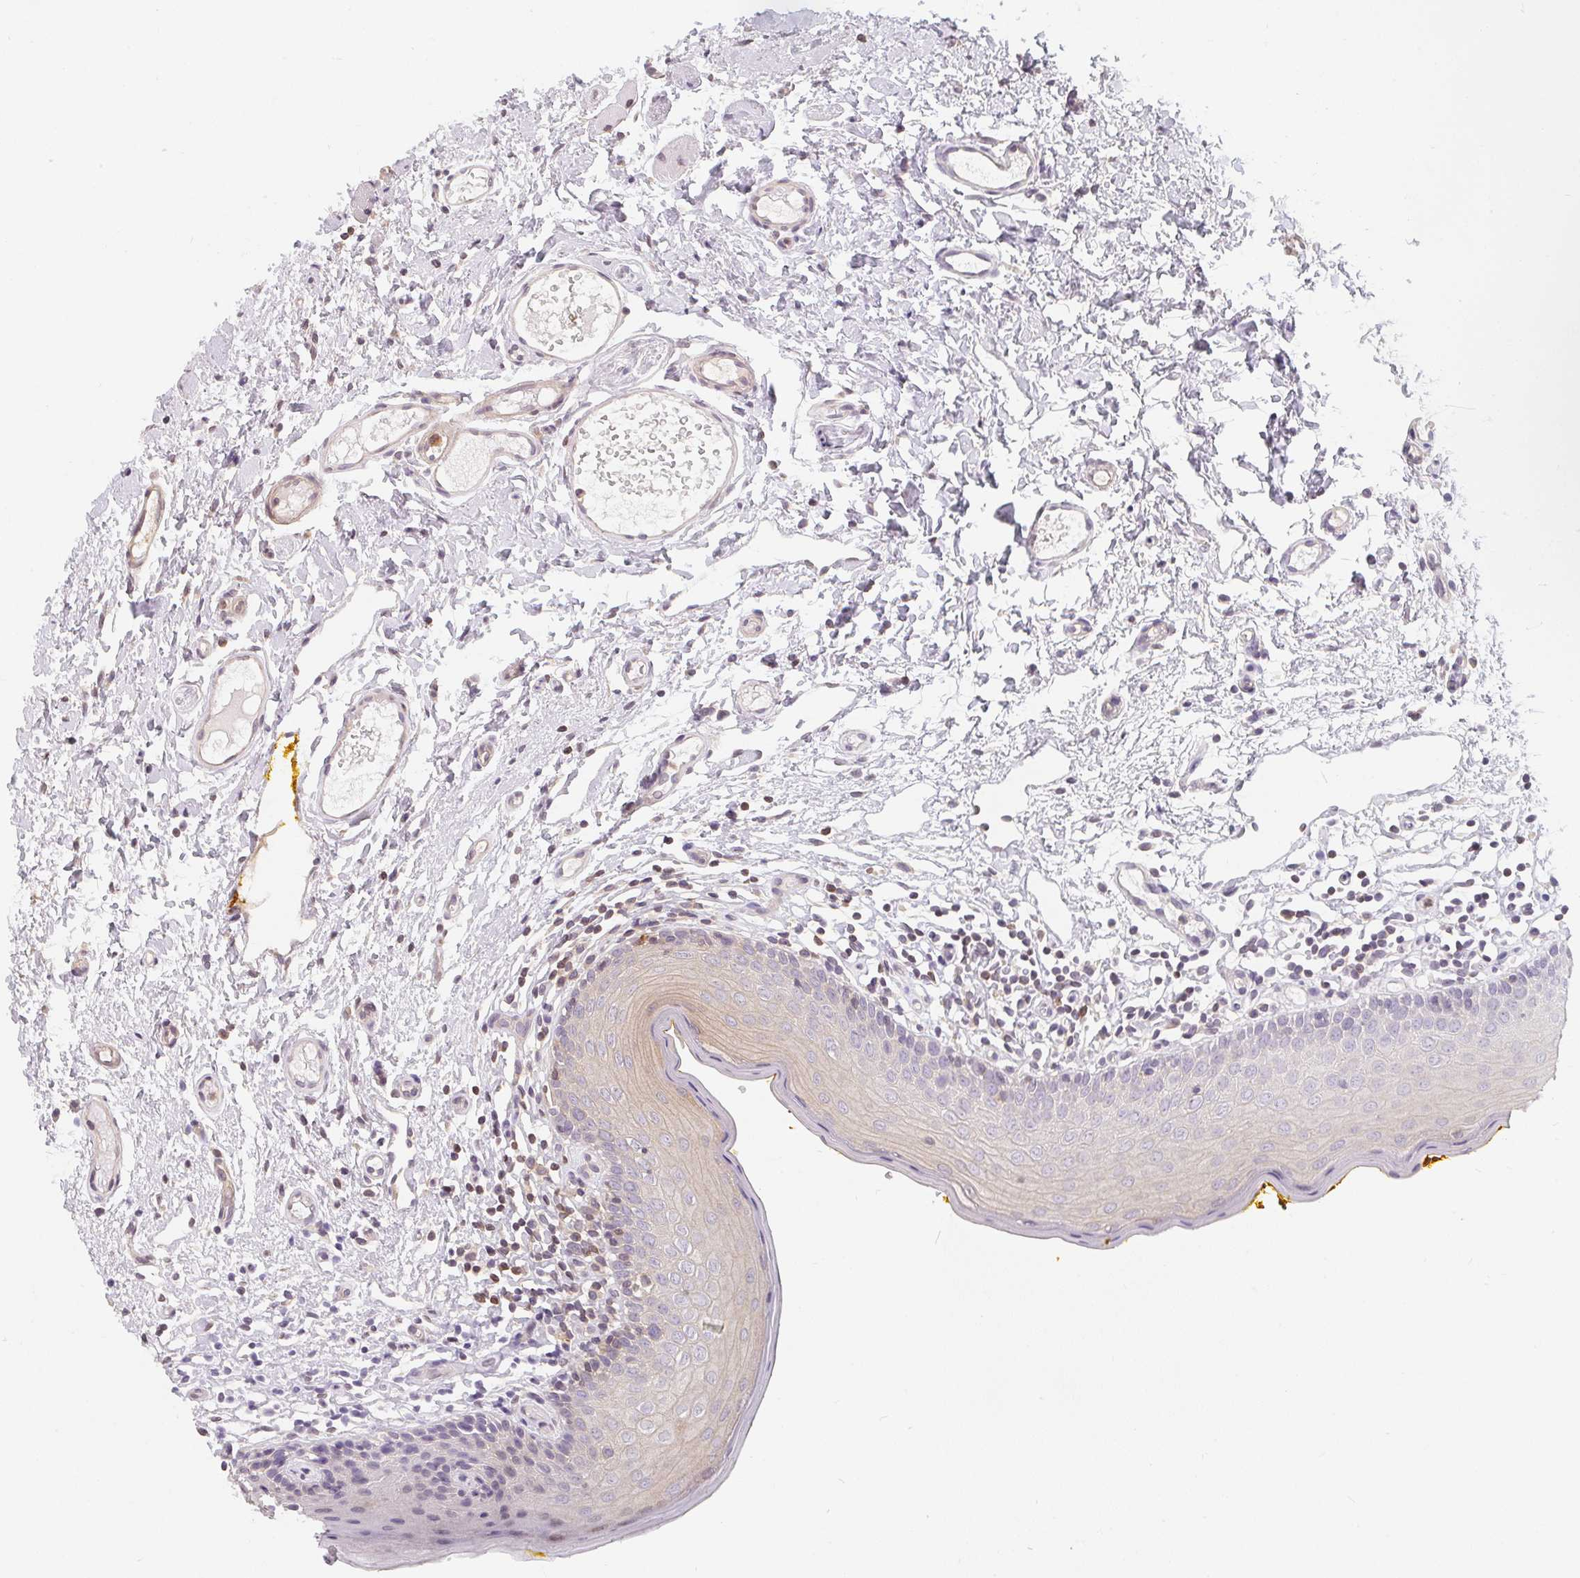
{"staining": {"intensity": "weak", "quantity": "25%-75%", "location": "cytoplasmic/membranous"}, "tissue": "oral mucosa", "cell_type": "Squamous epithelial cells", "image_type": "normal", "snomed": [{"axis": "morphology", "description": "Normal tissue, NOS"}, {"axis": "topography", "description": "Oral tissue"}, {"axis": "topography", "description": "Tounge, NOS"}], "caption": "A low amount of weak cytoplasmic/membranous staining is appreciated in about 25%-75% of squamous epithelial cells in benign oral mucosa. Using DAB (brown) and hematoxylin (blue) stains, captured at high magnification using brightfield microscopy.", "gene": "ANKRD13A", "patient": {"sex": "female", "age": 58}}